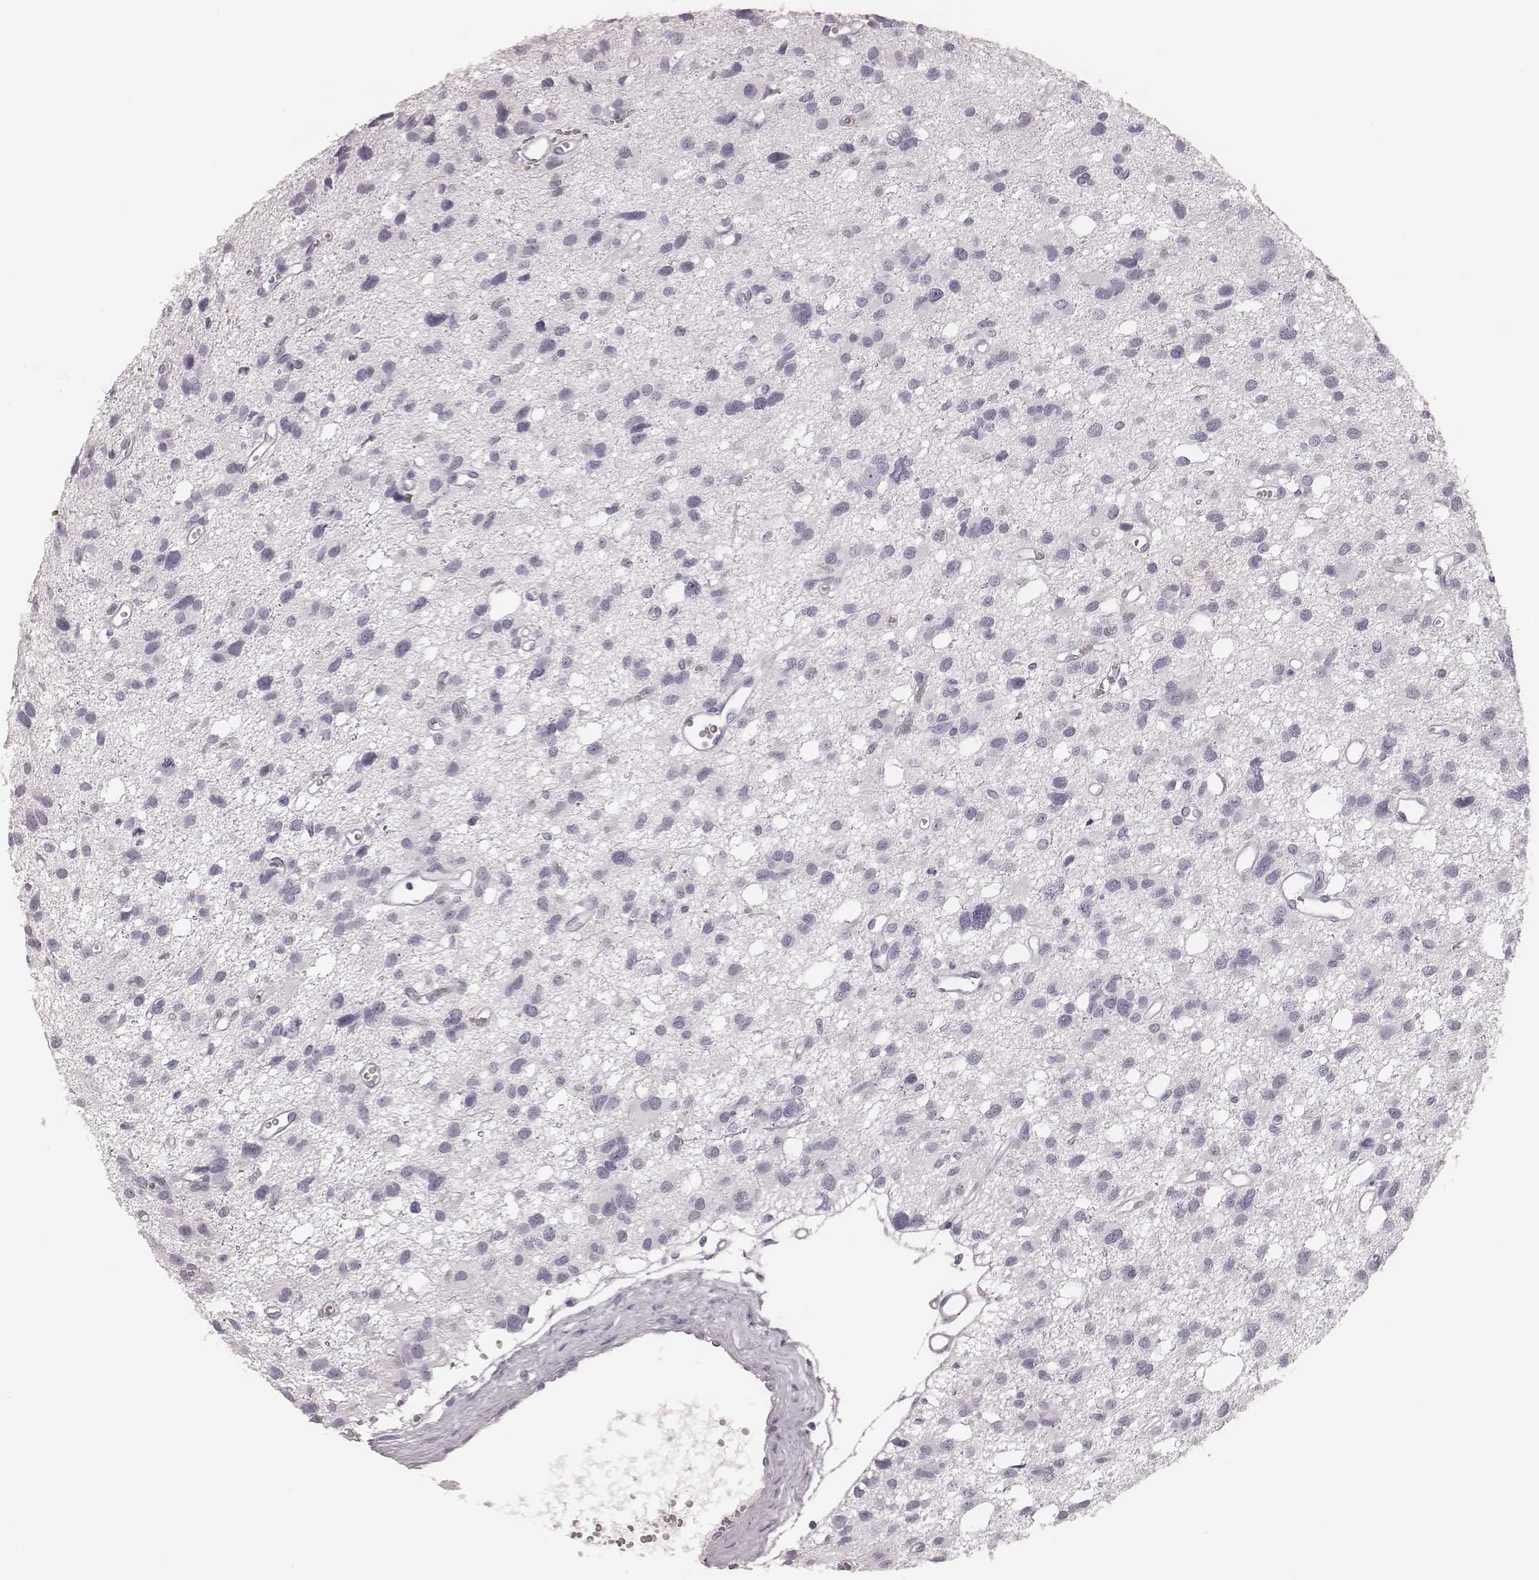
{"staining": {"intensity": "negative", "quantity": "none", "location": "none"}, "tissue": "glioma", "cell_type": "Tumor cells", "image_type": "cancer", "snomed": [{"axis": "morphology", "description": "Glioma, malignant, High grade"}, {"axis": "topography", "description": "Brain"}], "caption": "DAB immunohistochemical staining of human malignant glioma (high-grade) displays no significant staining in tumor cells.", "gene": "MSX1", "patient": {"sex": "male", "age": 23}}